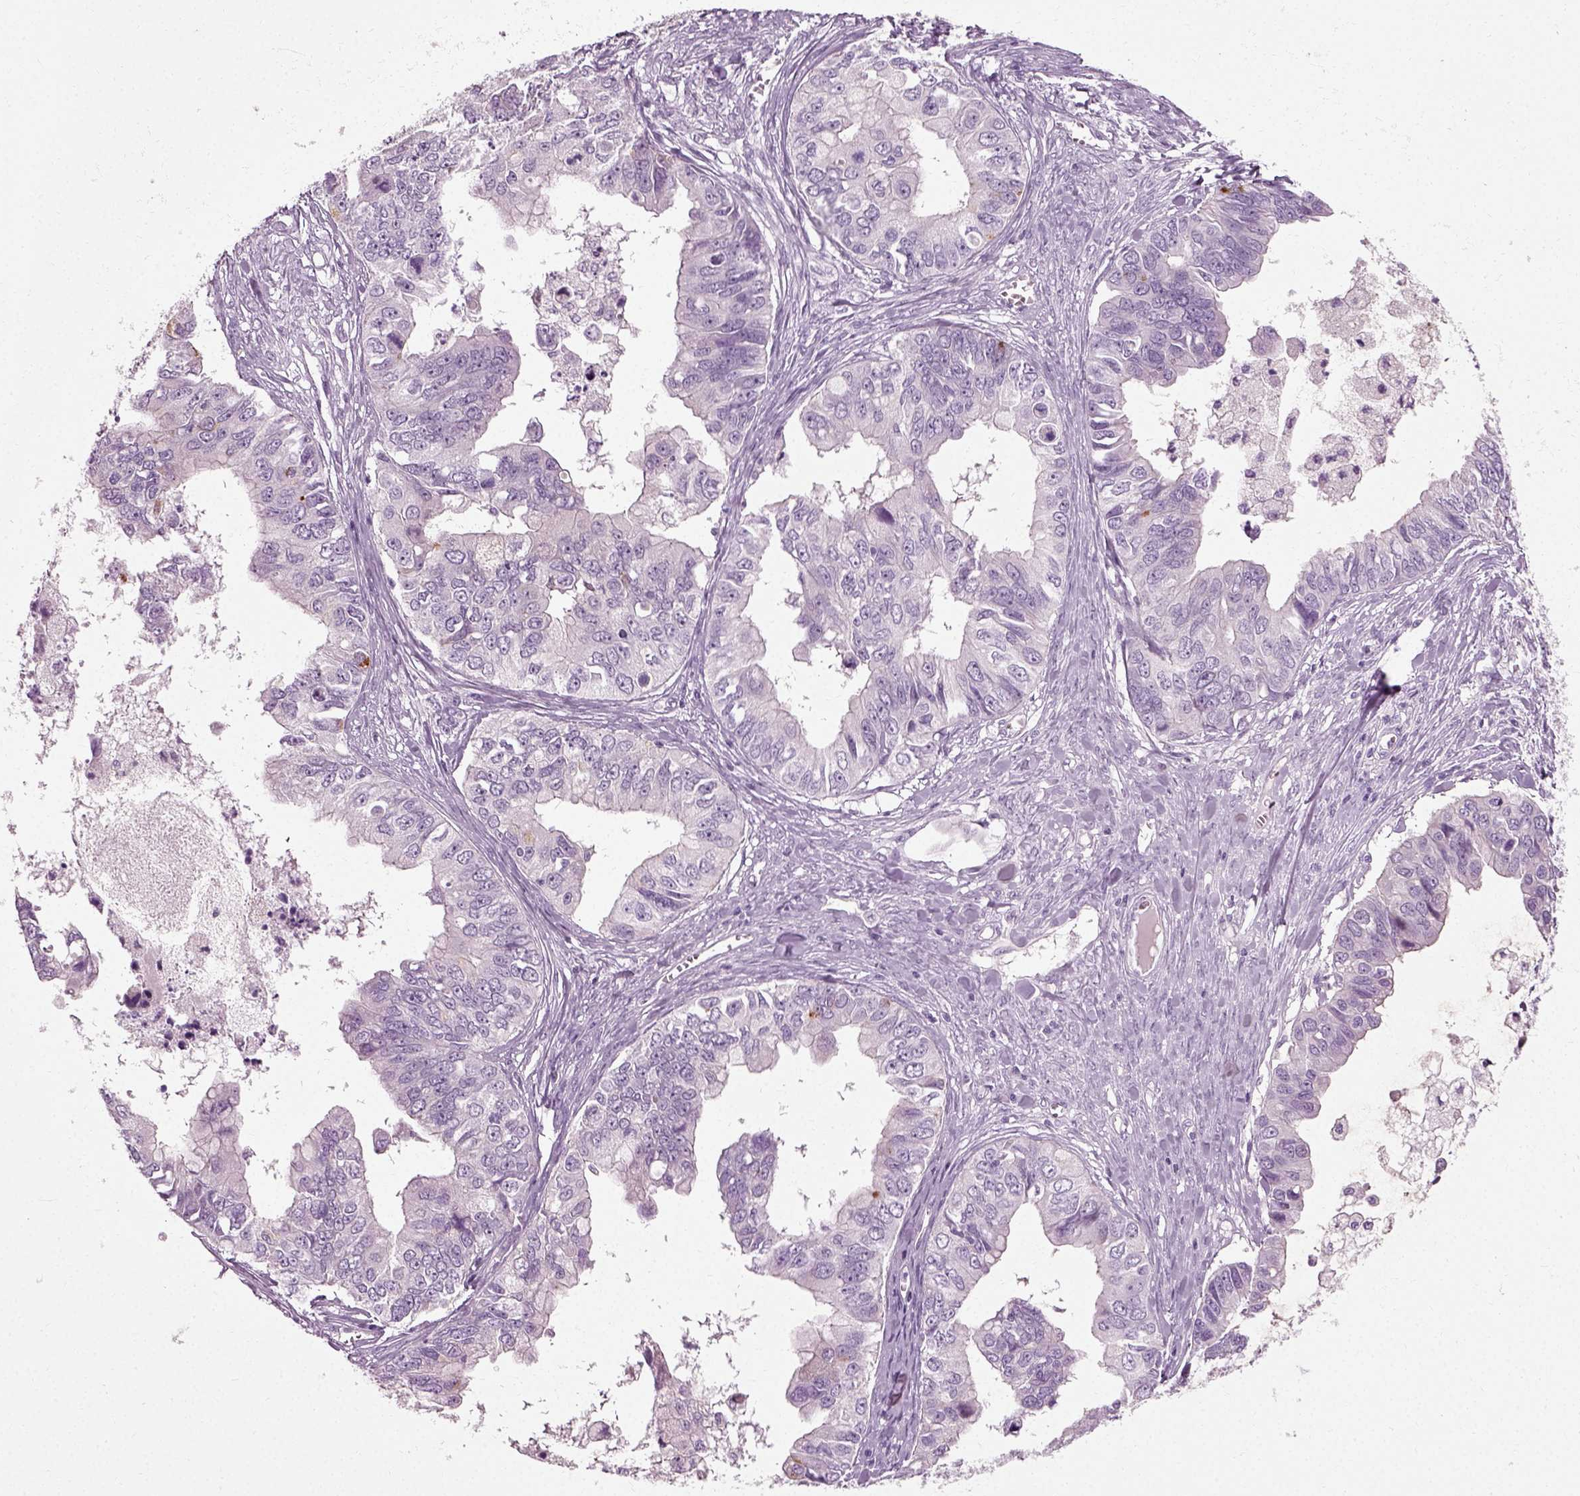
{"staining": {"intensity": "negative", "quantity": "none", "location": "none"}, "tissue": "ovarian cancer", "cell_type": "Tumor cells", "image_type": "cancer", "snomed": [{"axis": "morphology", "description": "Cystadenocarcinoma, mucinous, NOS"}, {"axis": "topography", "description": "Ovary"}], "caption": "Ovarian mucinous cystadenocarcinoma was stained to show a protein in brown. There is no significant staining in tumor cells.", "gene": "SCG5", "patient": {"sex": "female", "age": 76}}